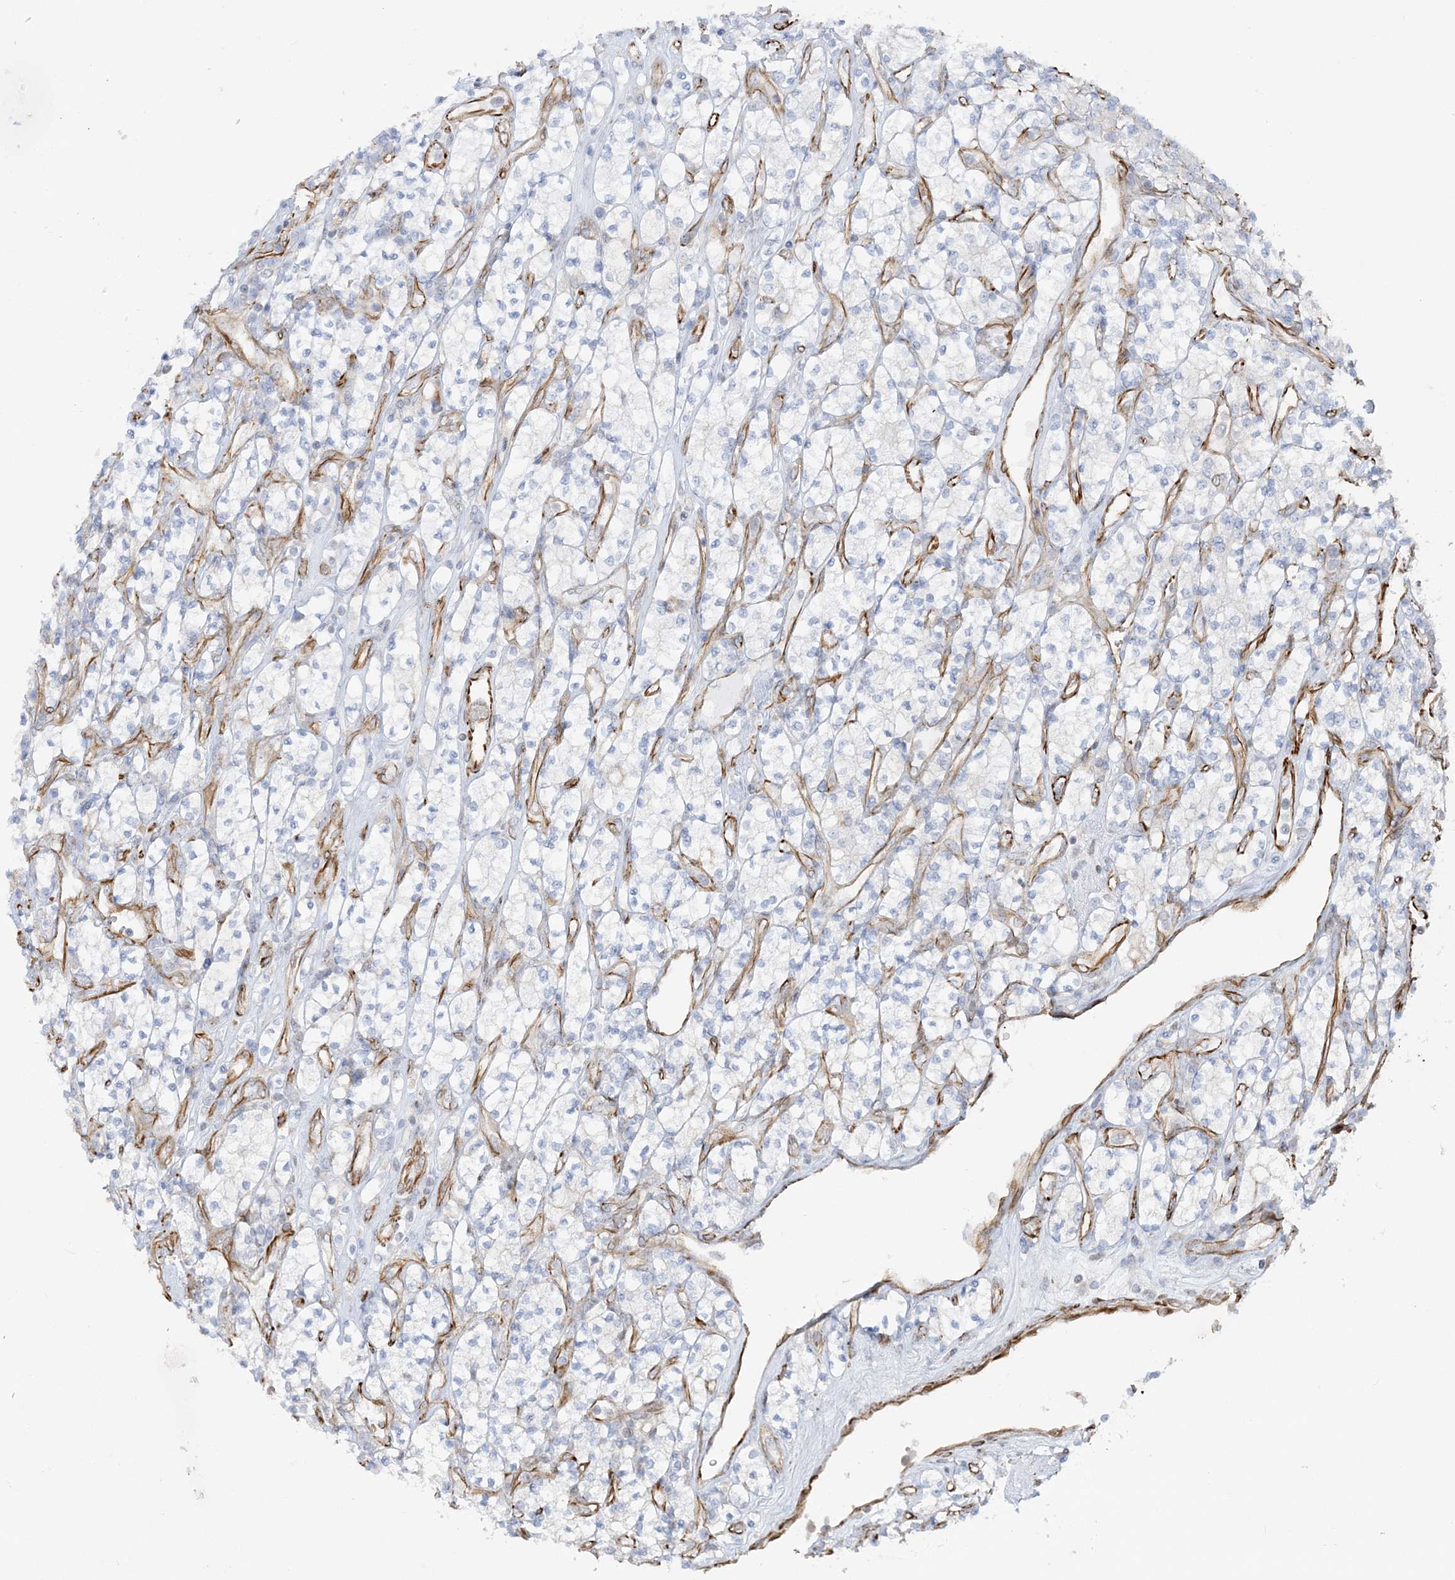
{"staining": {"intensity": "negative", "quantity": "none", "location": "none"}, "tissue": "renal cancer", "cell_type": "Tumor cells", "image_type": "cancer", "snomed": [{"axis": "morphology", "description": "Adenocarcinoma, NOS"}, {"axis": "topography", "description": "Kidney"}], "caption": "Renal cancer stained for a protein using IHC reveals no expression tumor cells.", "gene": "SCLT1", "patient": {"sex": "male", "age": 77}}